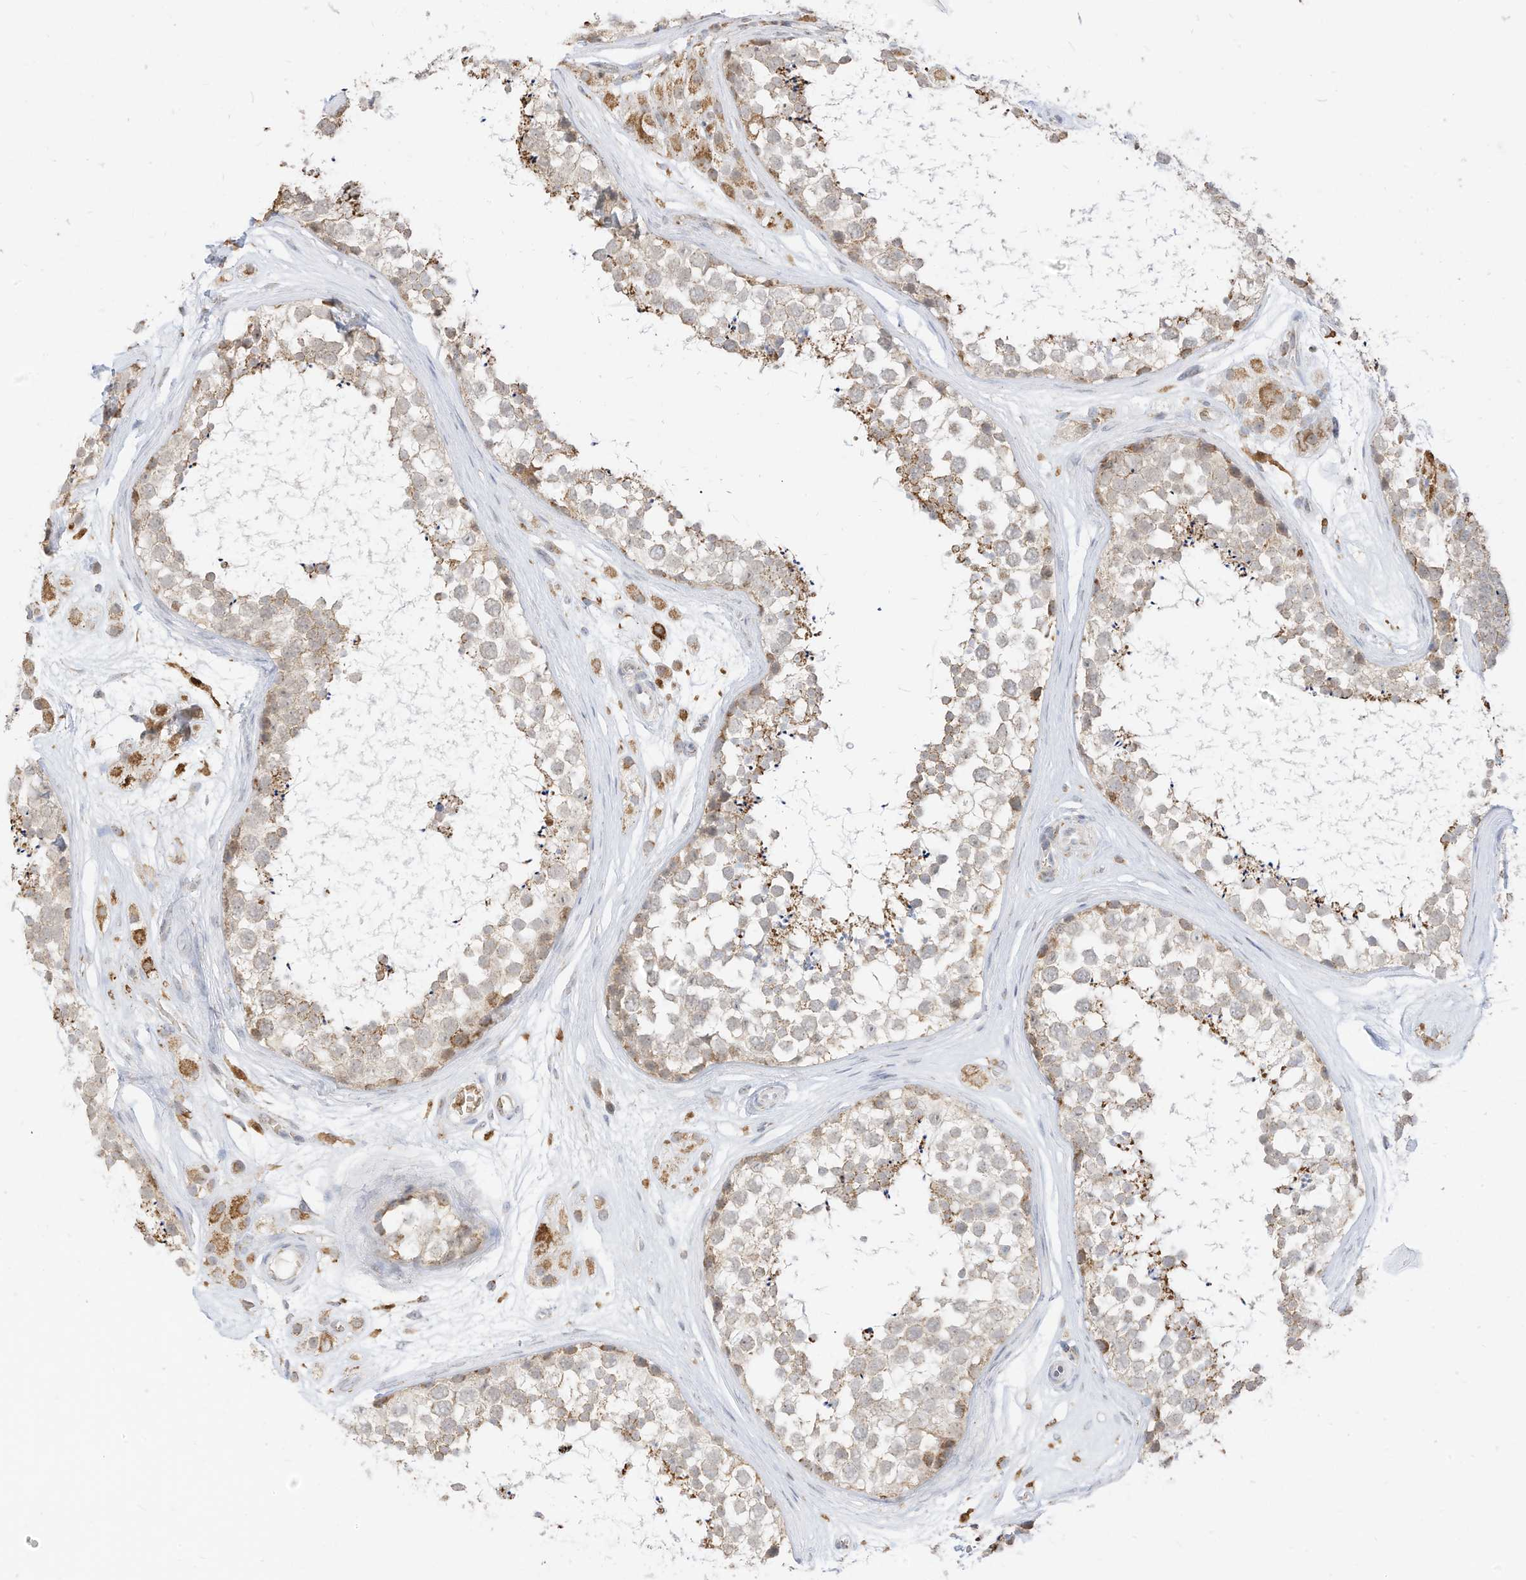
{"staining": {"intensity": "moderate", "quantity": "25%-75%", "location": "cytoplasmic/membranous"}, "tissue": "testis", "cell_type": "Cells in seminiferous ducts", "image_type": "normal", "snomed": [{"axis": "morphology", "description": "Normal tissue, NOS"}, {"axis": "topography", "description": "Testis"}], "caption": "IHC of unremarkable testis displays medium levels of moderate cytoplasmic/membranous expression in about 25%-75% of cells in seminiferous ducts. The staining is performed using DAB (3,3'-diaminobenzidine) brown chromogen to label protein expression. The nuclei are counter-stained blue using hematoxylin.", "gene": "MTUS2", "patient": {"sex": "male", "age": 56}}